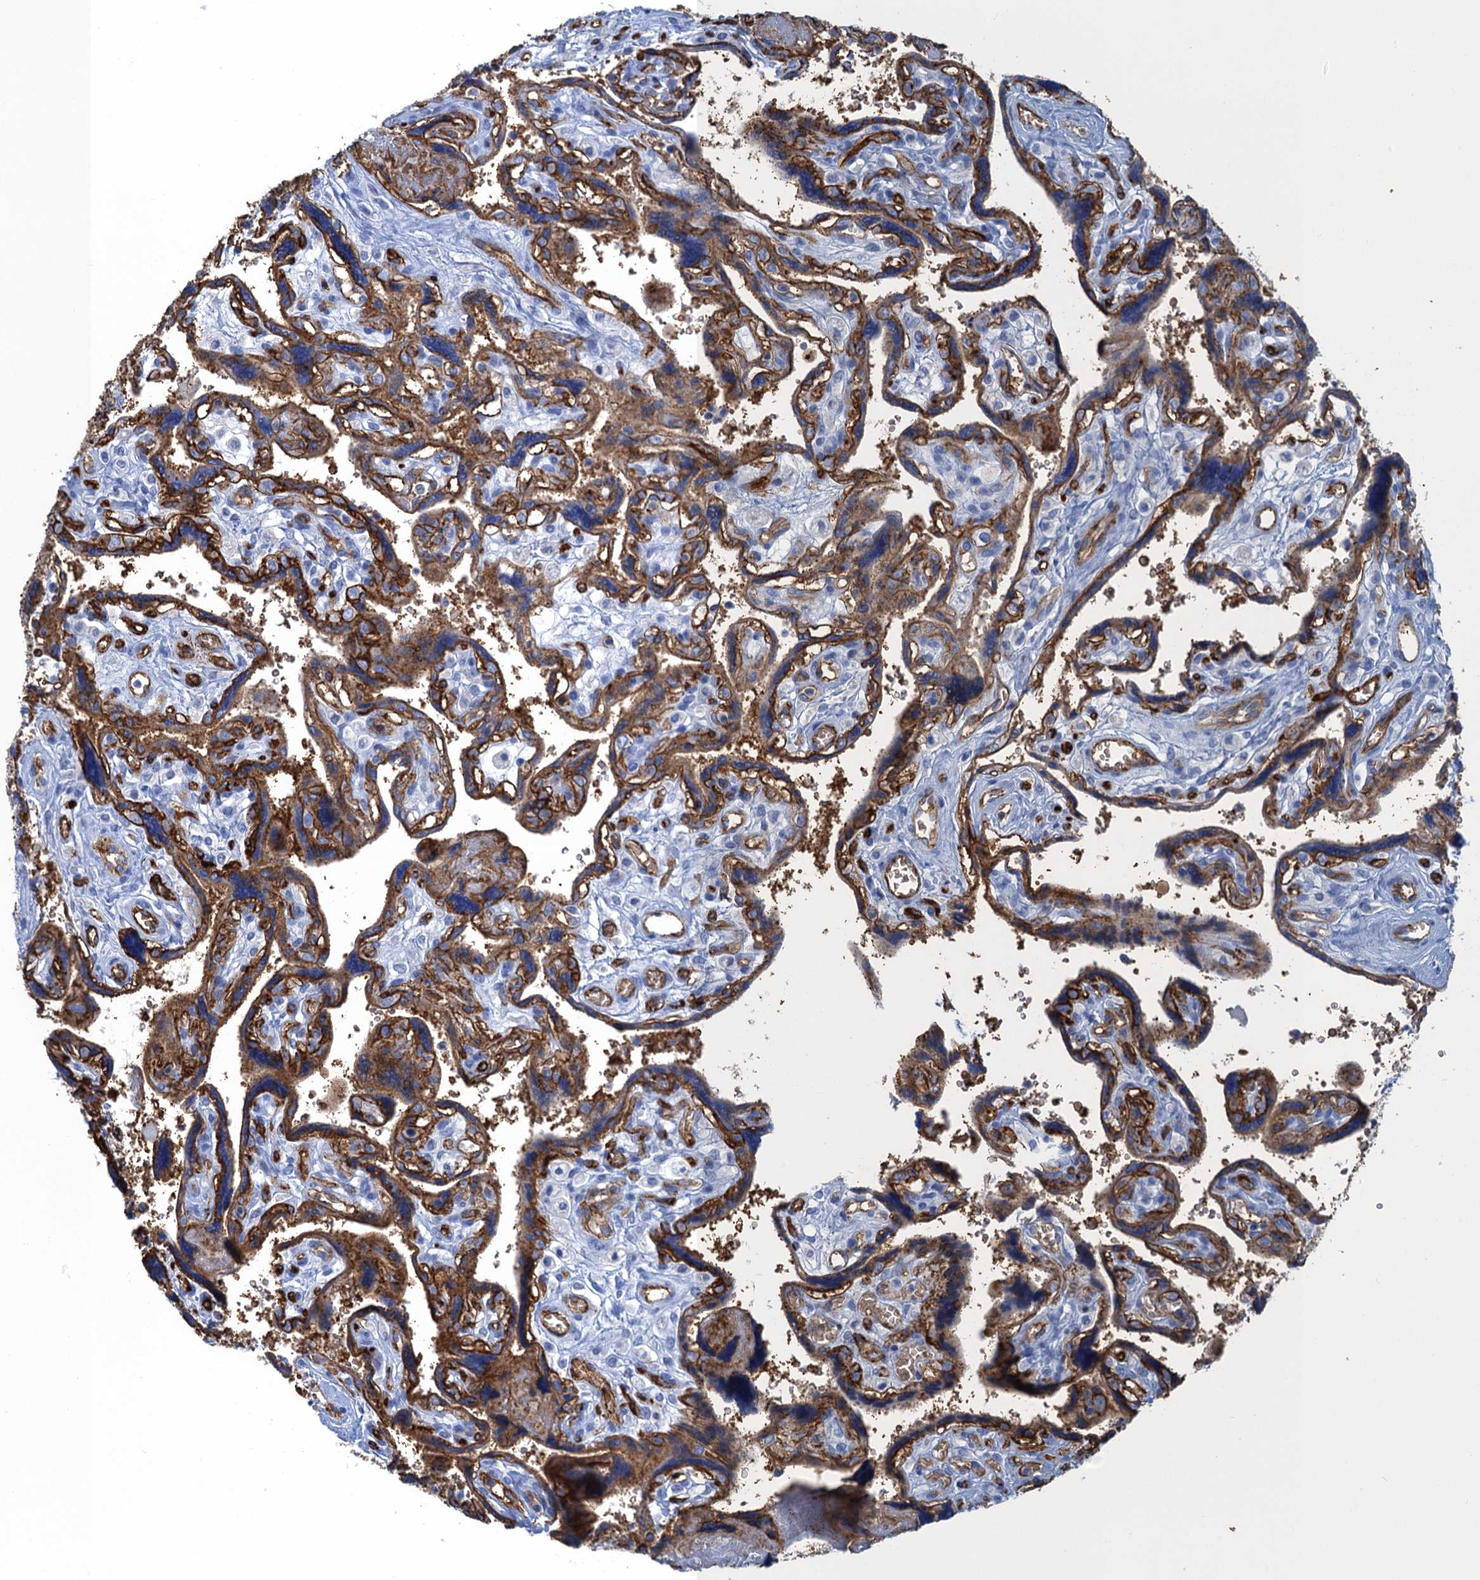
{"staining": {"intensity": "strong", "quantity": "25%-75%", "location": "cytoplasmic/membranous"}, "tissue": "placenta", "cell_type": "Trophoblastic cells", "image_type": "normal", "snomed": [{"axis": "morphology", "description": "Normal tissue, NOS"}, {"axis": "topography", "description": "Placenta"}], "caption": "An immunohistochemistry (IHC) histopathology image of normal tissue is shown. Protein staining in brown labels strong cytoplasmic/membranous positivity in placenta within trophoblastic cells.", "gene": "MYADML2", "patient": {"sex": "female", "age": 39}}